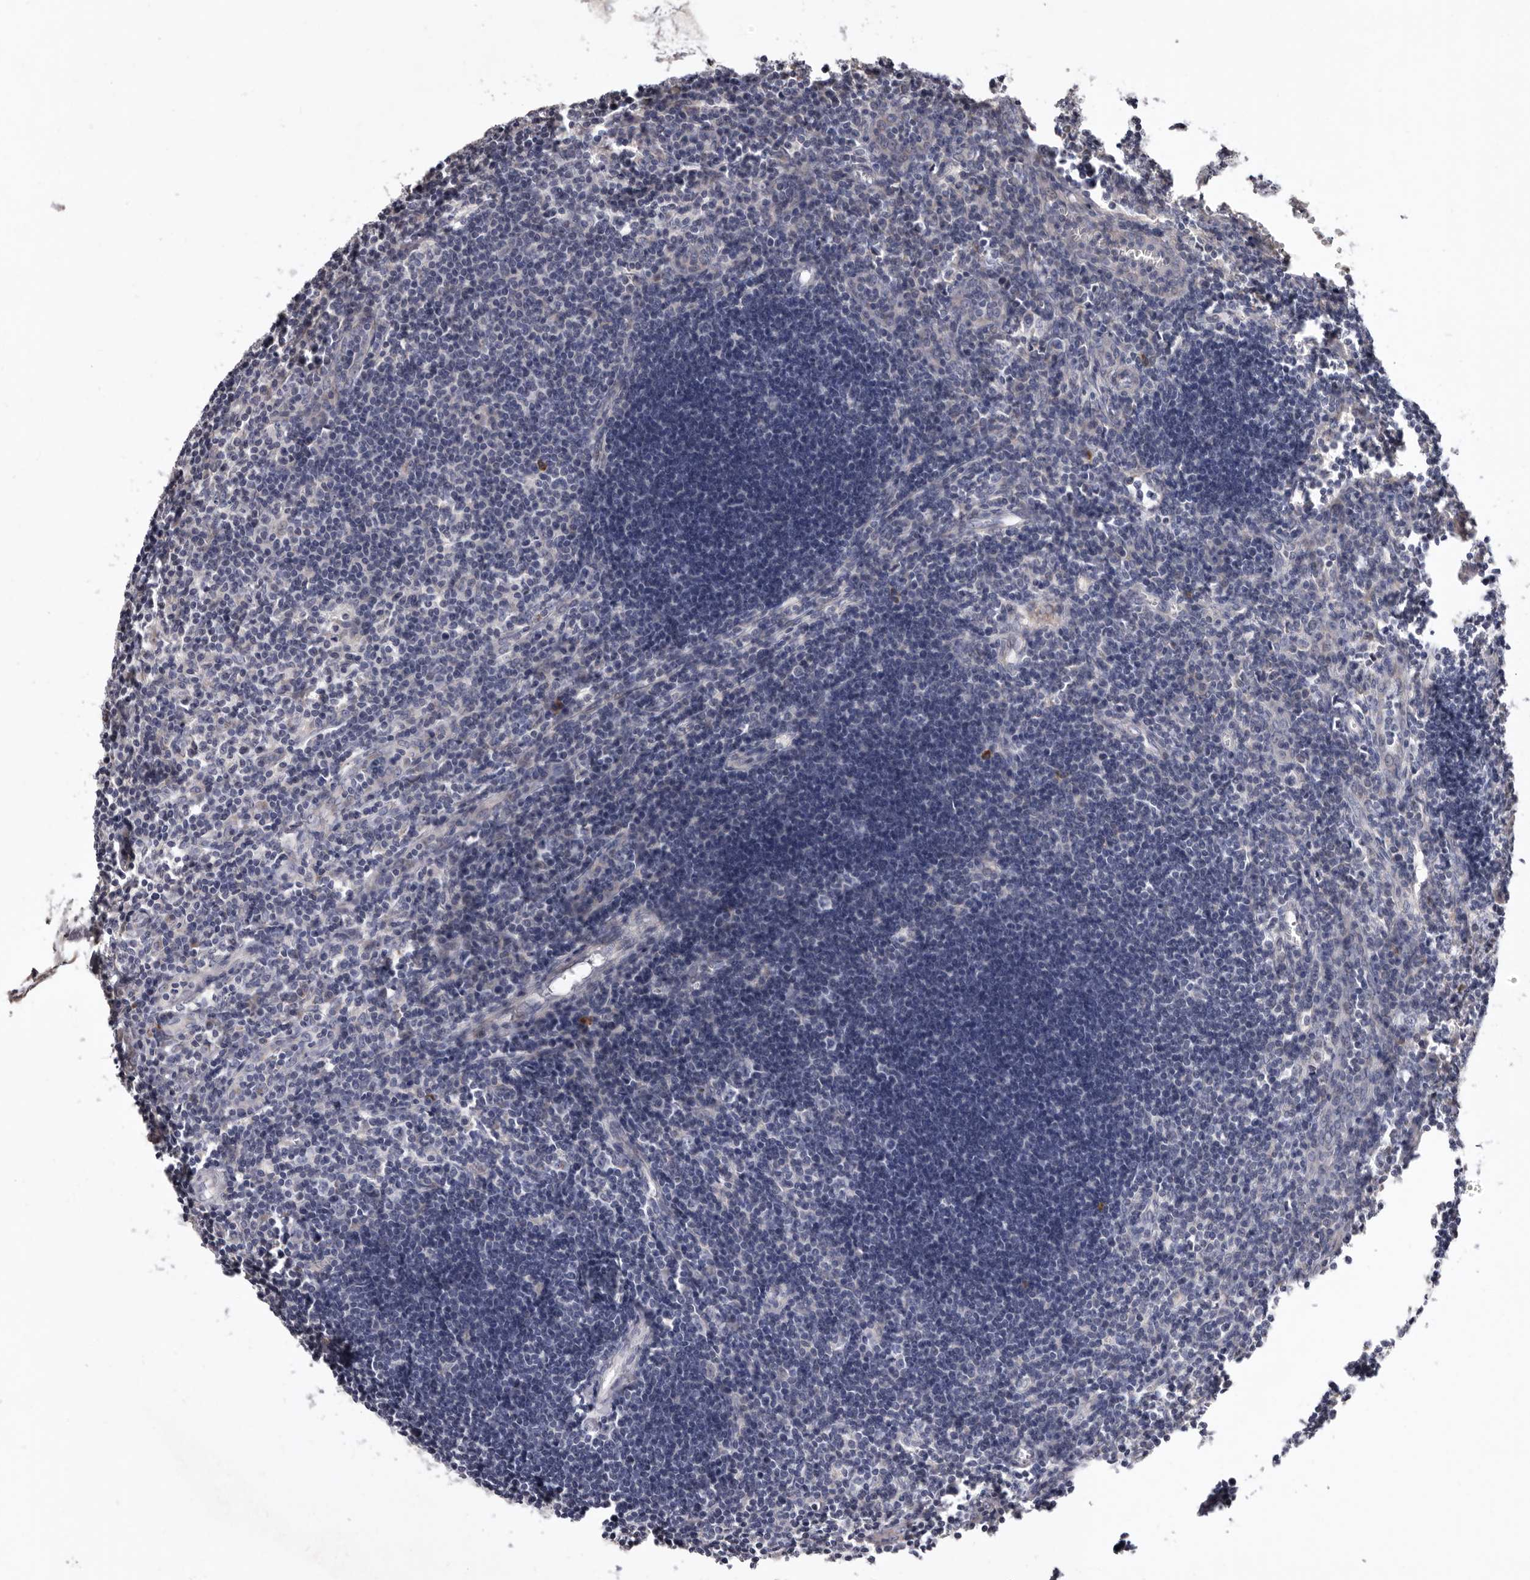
{"staining": {"intensity": "negative", "quantity": "none", "location": "none"}, "tissue": "lymph node", "cell_type": "Germinal center cells", "image_type": "normal", "snomed": [{"axis": "morphology", "description": "Normal tissue, NOS"}, {"axis": "morphology", "description": "Malignant melanoma, Metastatic site"}, {"axis": "topography", "description": "Lymph node"}], "caption": "This photomicrograph is of unremarkable lymph node stained with immunohistochemistry (IHC) to label a protein in brown with the nuclei are counter-stained blue. There is no expression in germinal center cells. (DAB IHC with hematoxylin counter stain).", "gene": "ASIC5", "patient": {"sex": "male", "age": 41}}